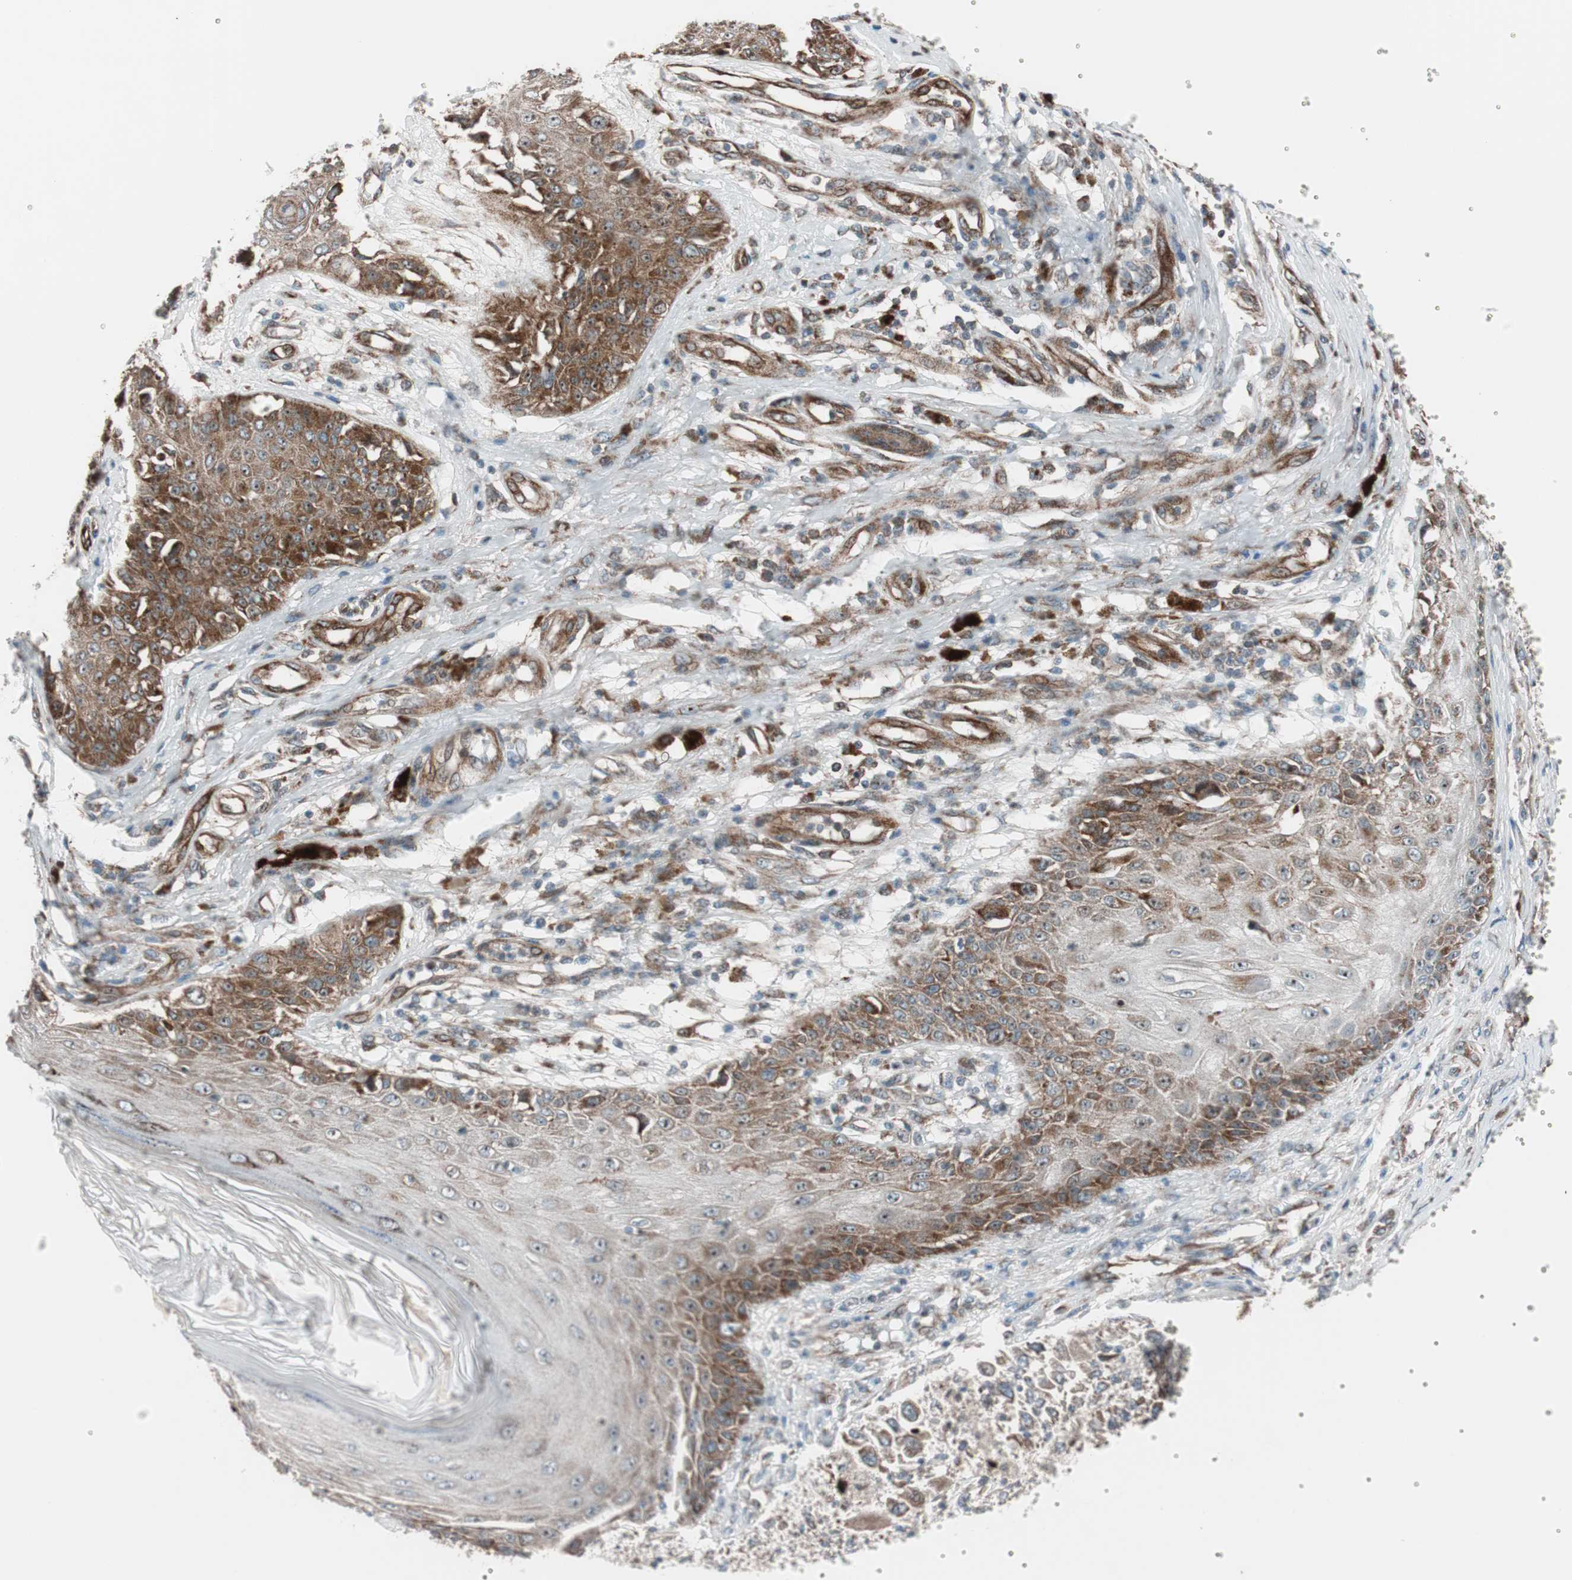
{"staining": {"intensity": "moderate", "quantity": ">75%", "location": "cytoplasmic/membranous"}, "tissue": "melanoma", "cell_type": "Tumor cells", "image_type": "cancer", "snomed": [{"axis": "morphology", "description": "Malignant melanoma, NOS"}, {"axis": "topography", "description": "Skin"}], "caption": "About >75% of tumor cells in human melanoma display moderate cytoplasmic/membranous protein expression as visualized by brown immunohistochemical staining.", "gene": "CCL14", "patient": {"sex": "female", "age": 81}}